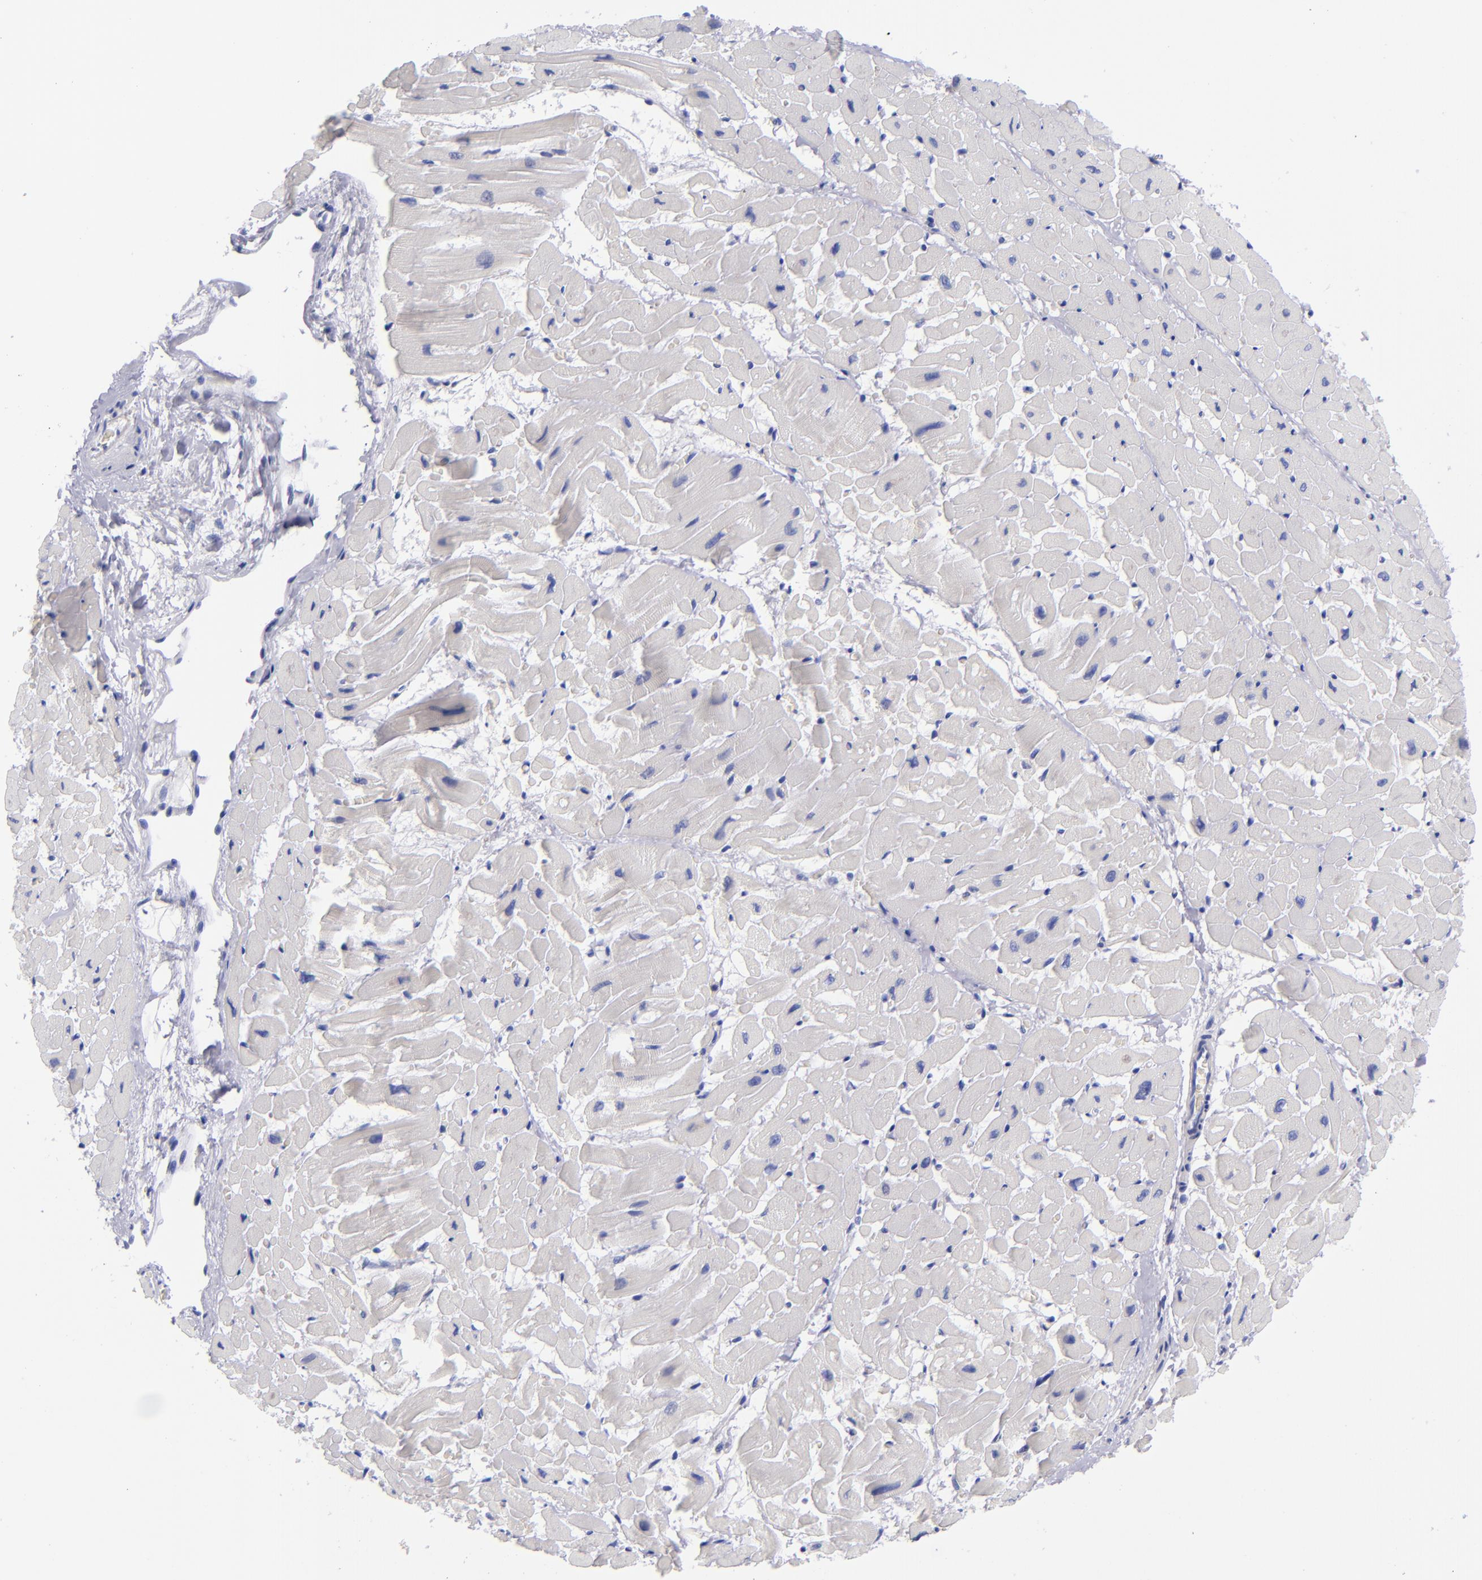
{"staining": {"intensity": "negative", "quantity": "none", "location": "none"}, "tissue": "heart muscle", "cell_type": "Cardiomyocytes", "image_type": "normal", "snomed": [{"axis": "morphology", "description": "Normal tissue, NOS"}, {"axis": "topography", "description": "Heart"}], "caption": "High power microscopy image of an immunohistochemistry histopathology image of benign heart muscle, revealing no significant expression in cardiomyocytes.", "gene": "MCM7", "patient": {"sex": "male", "age": 45}}